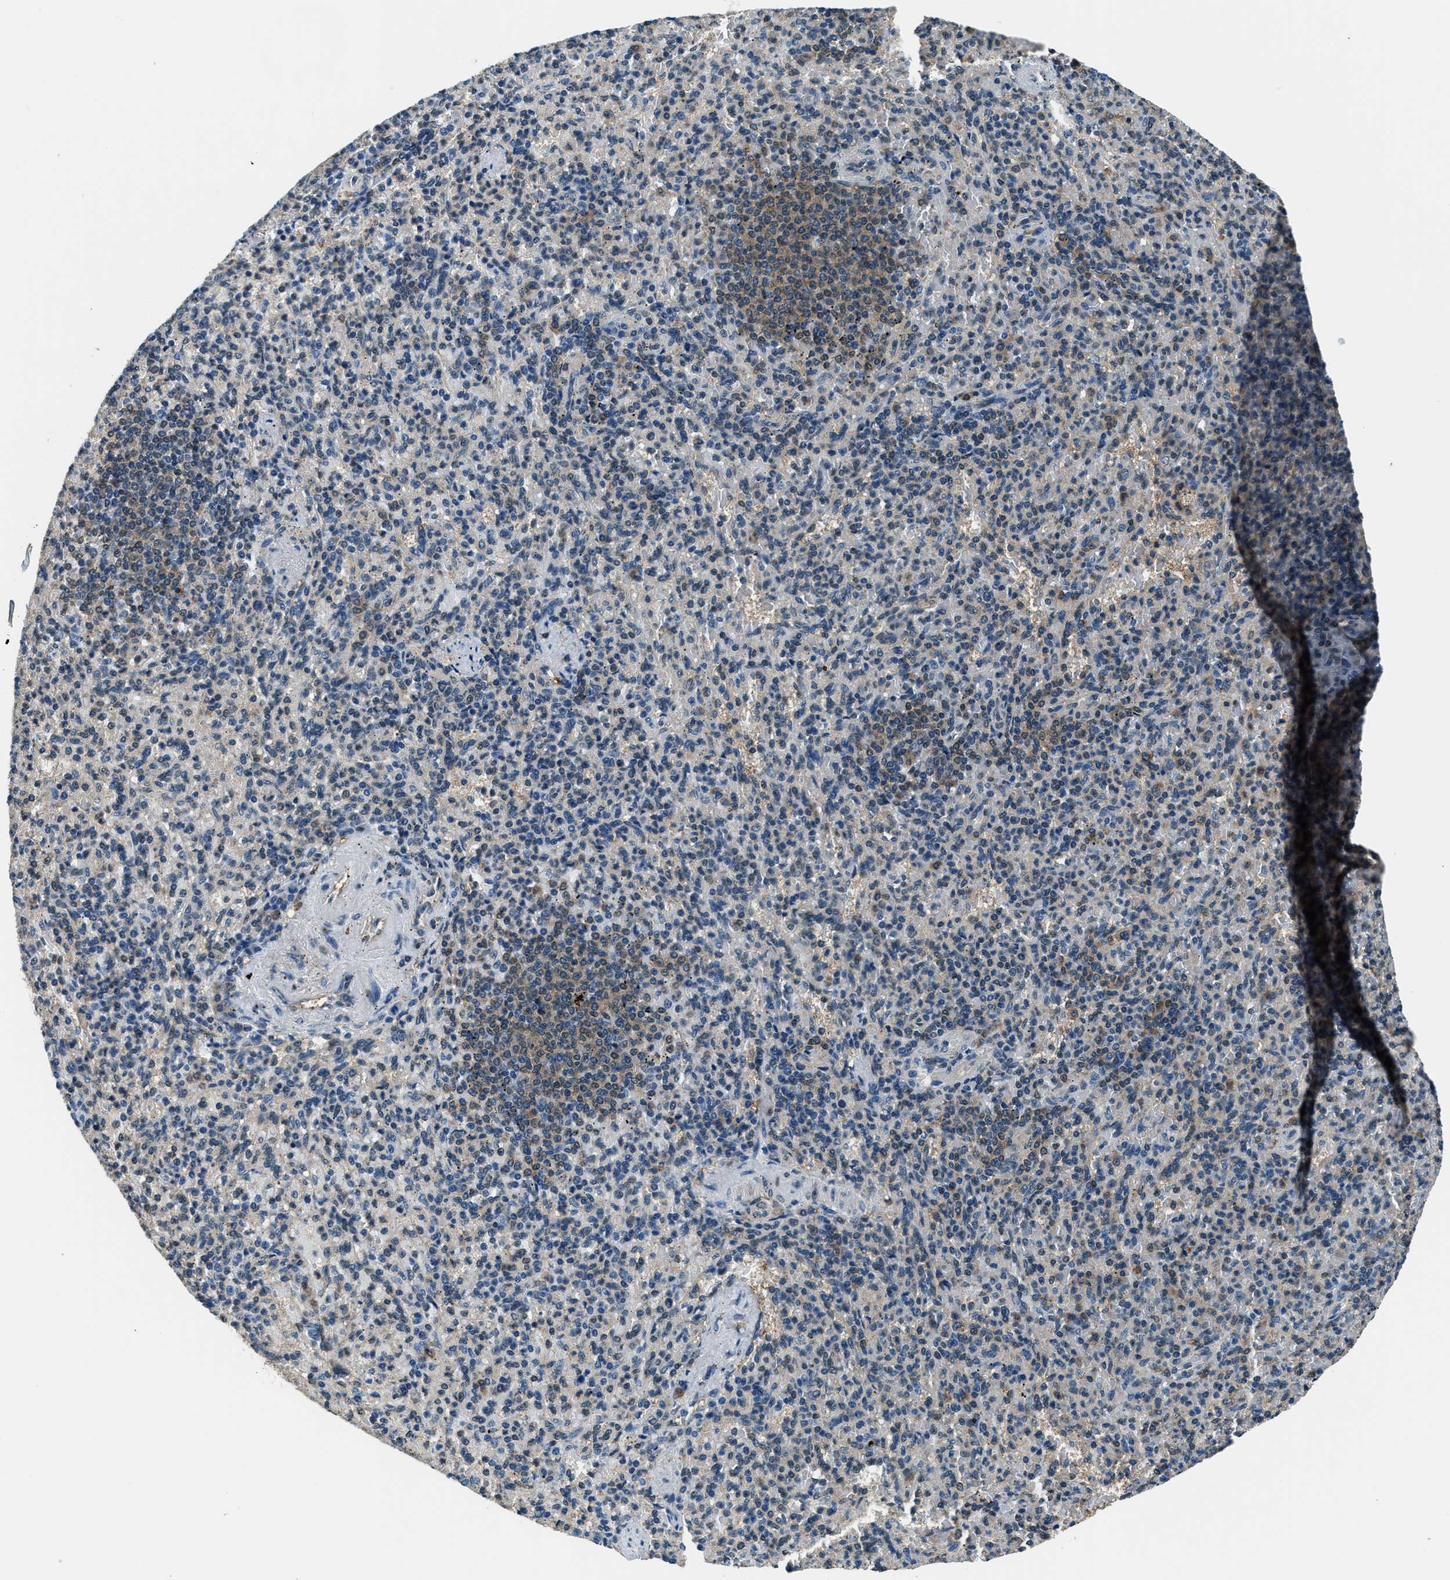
{"staining": {"intensity": "moderate", "quantity": "25%-75%", "location": "cytoplasmic/membranous"}, "tissue": "spleen", "cell_type": "Cells in red pulp", "image_type": "normal", "snomed": [{"axis": "morphology", "description": "Normal tissue, NOS"}, {"axis": "topography", "description": "Spleen"}], "caption": "Protein expression analysis of benign spleen shows moderate cytoplasmic/membranous expression in approximately 25%-75% of cells in red pulp. (Stains: DAB in brown, nuclei in blue, Microscopy: brightfield microscopy at high magnification).", "gene": "ARFGAP2", "patient": {"sex": "female", "age": 74}}